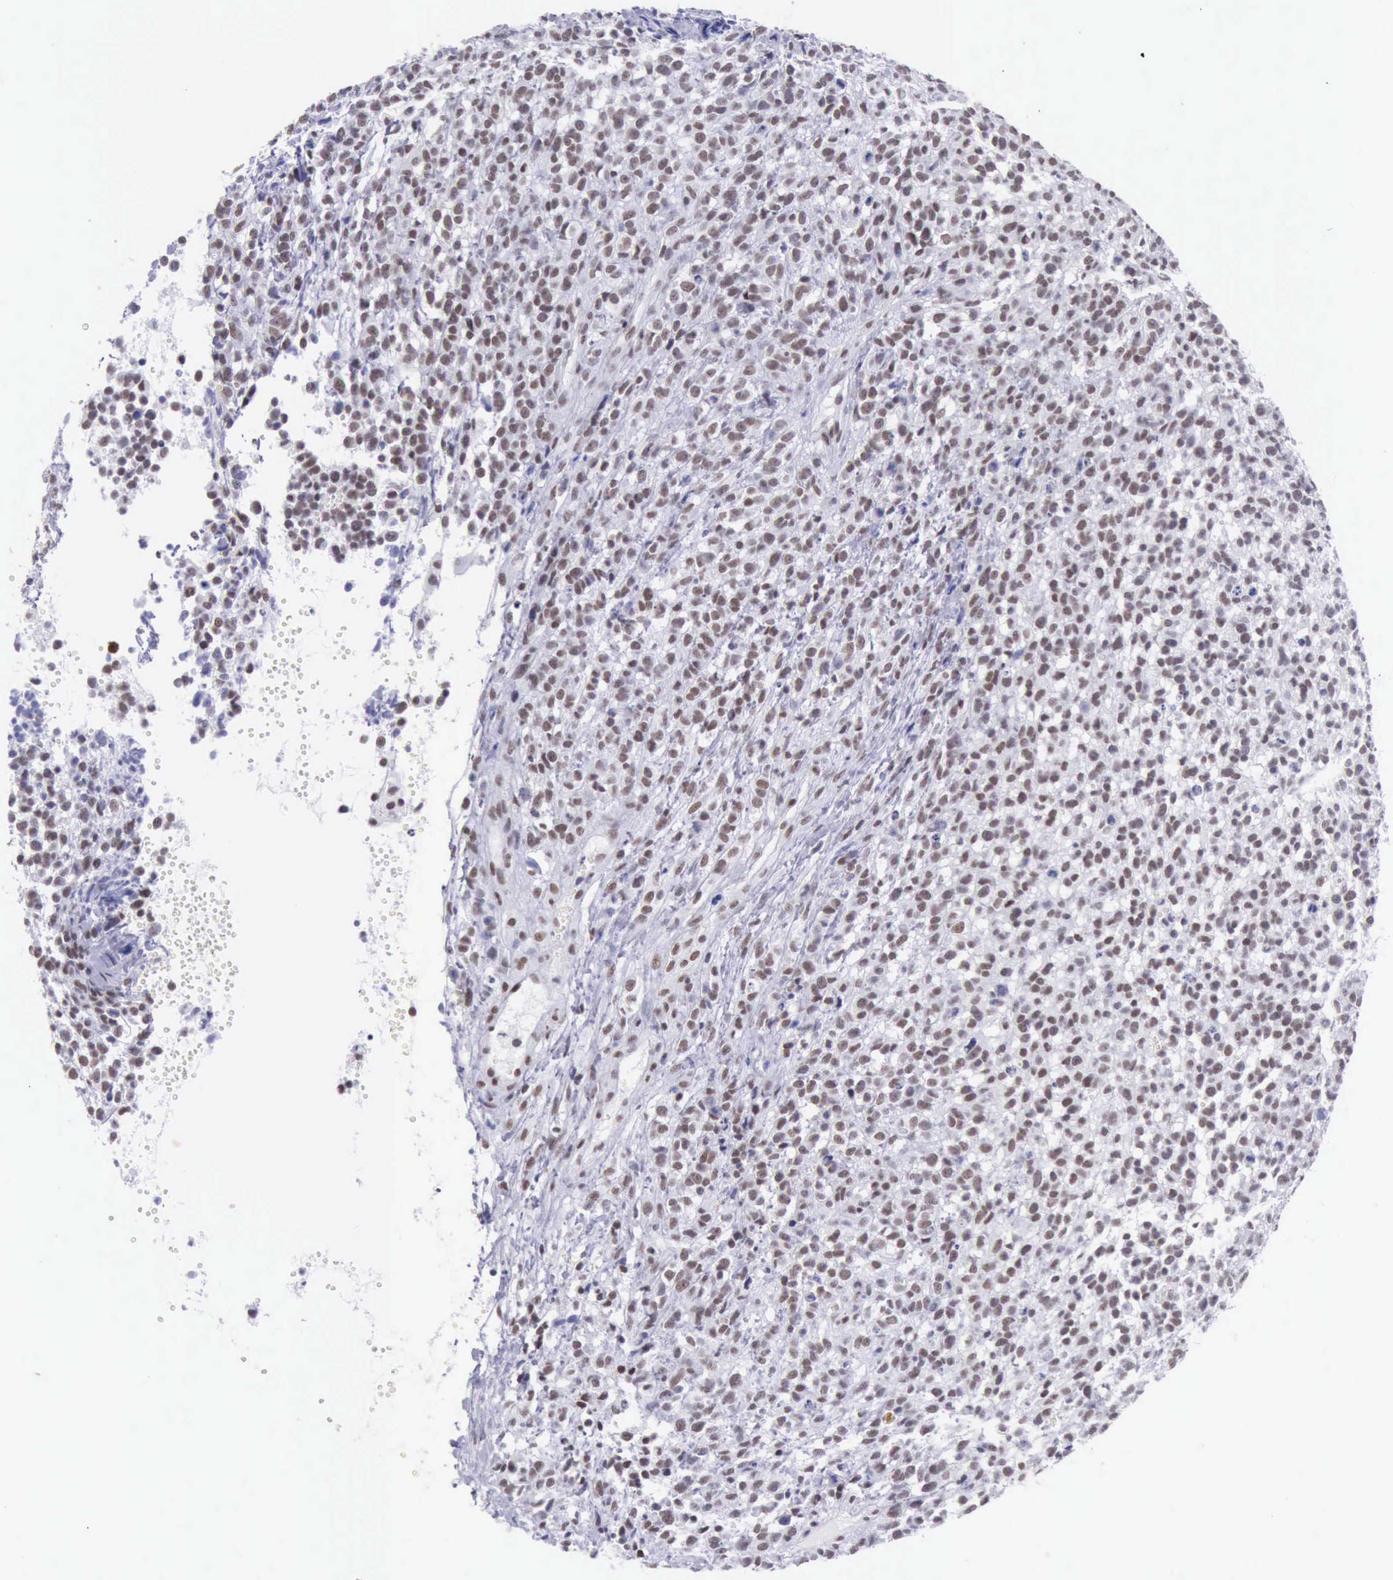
{"staining": {"intensity": "weak", "quantity": "<25%", "location": "nuclear"}, "tissue": "glioma", "cell_type": "Tumor cells", "image_type": "cancer", "snomed": [{"axis": "morphology", "description": "Glioma, malignant, High grade"}, {"axis": "topography", "description": "Brain"}], "caption": "Immunohistochemical staining of human high-grade glioma (malignant) shows no significant expression in tumor cells.", "gene": "EP300", "patient": {"sex": "male", "age": 66}}